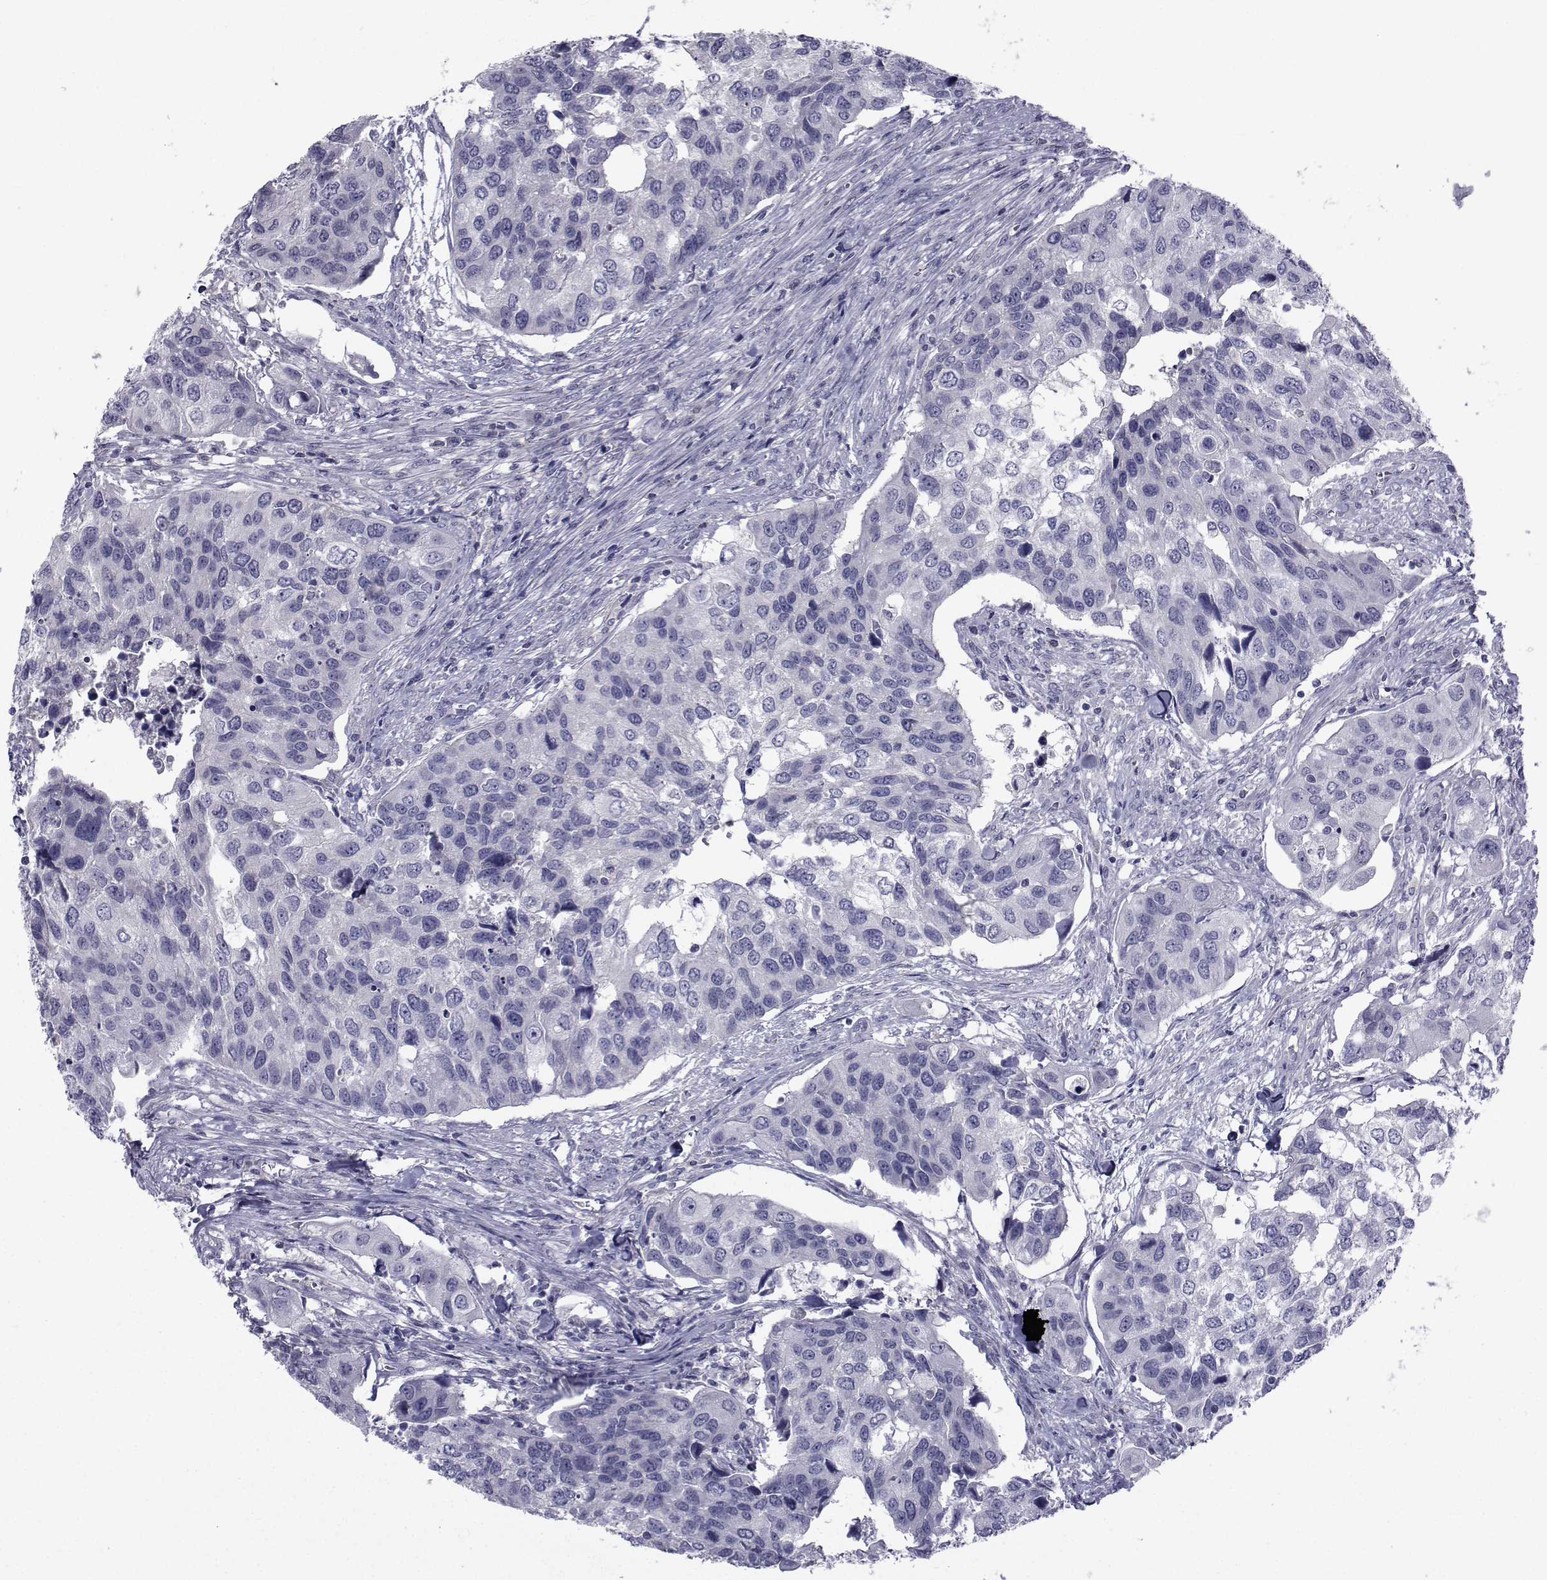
{"staining": {"intensity": "negative", "quantity": "none", "location": "none"}, "tissue": "urothelial cancer", "cell_type": "Tumor cells", "image_type": "cancer", "snomed": [{"axis": "morphology", "description": "Urothelial carcinoma, High grade"}, {"axis": "topography", "description": "Urinary bladder"}], "caption": "There is no significant expression in tumor cells of urothelial carcinoma (high-grade).", "gene": "CHRNA1", "patient": {"sex": "male", "age": 60}}